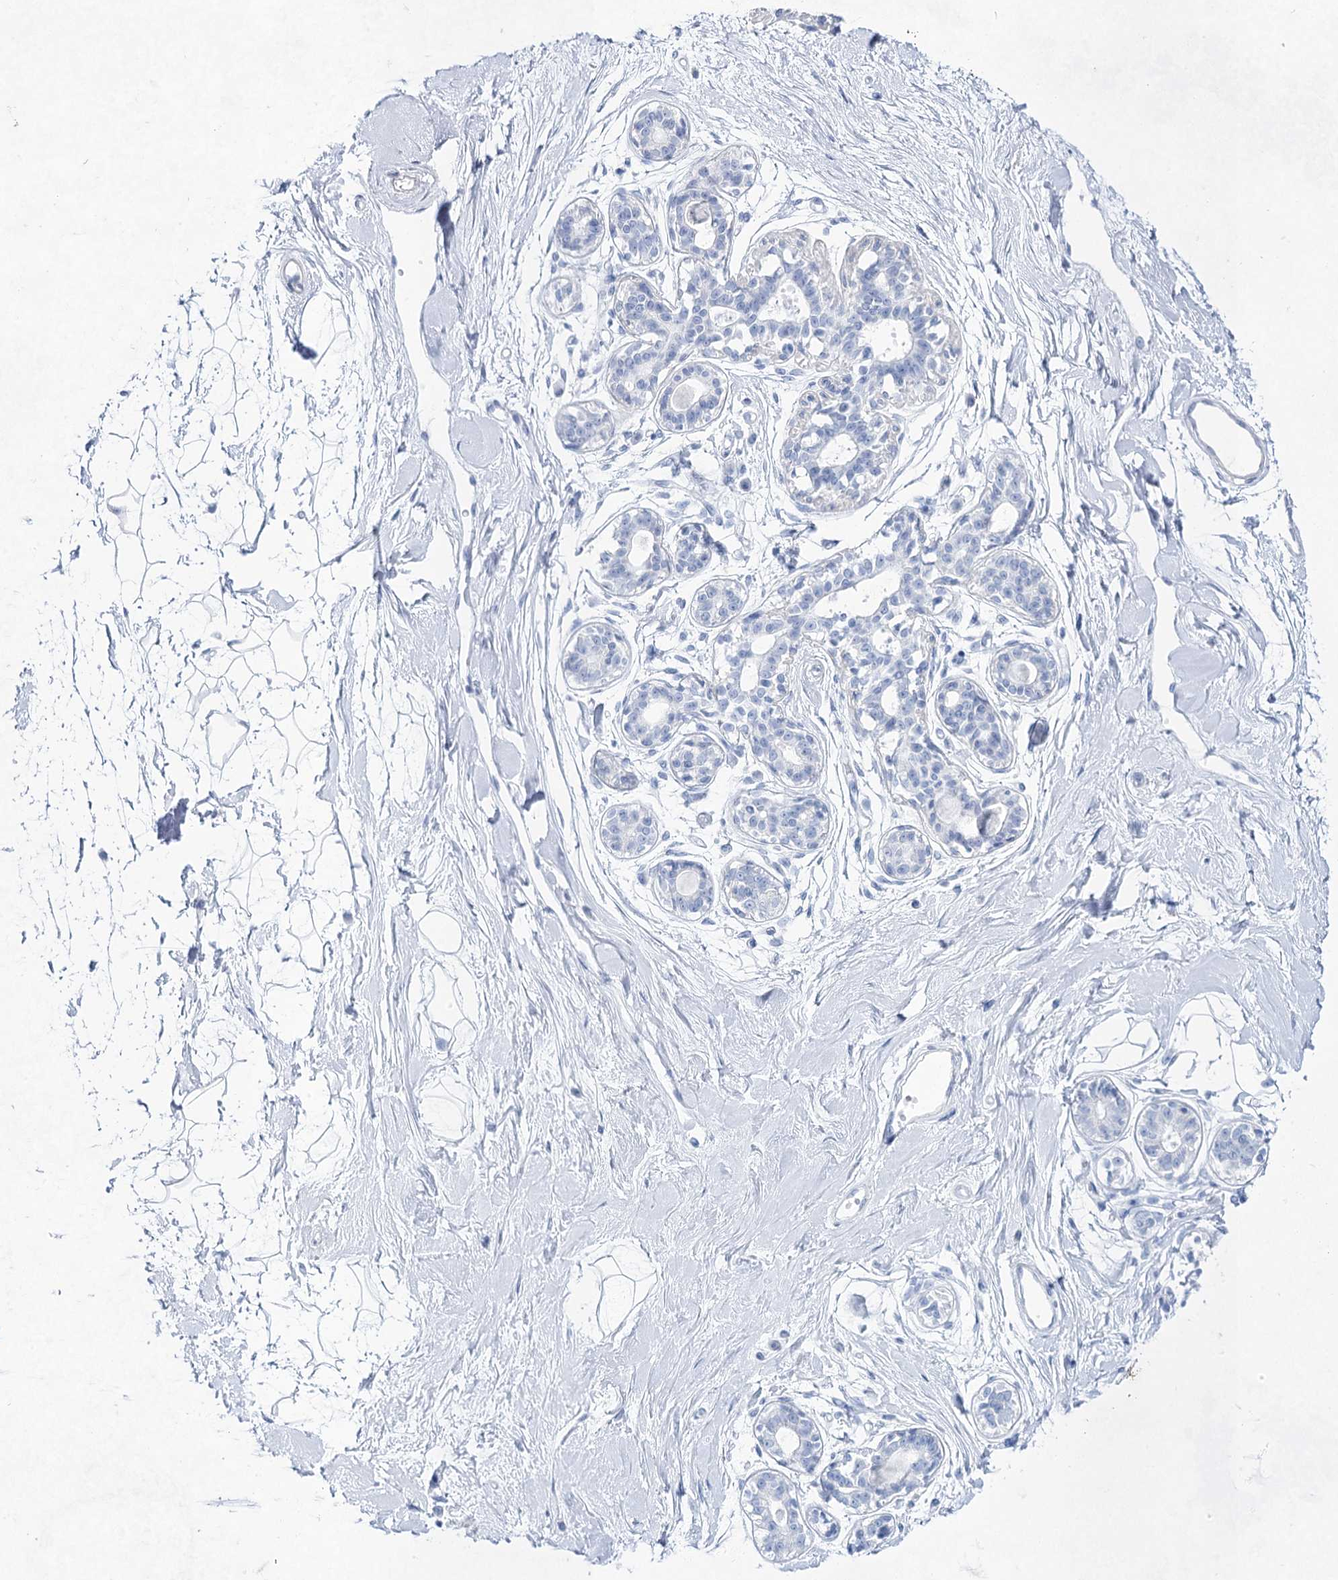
{"staining": {"intensity": "negative", "quantity": "none", "location": "none"}, "tissue": "breast", "cell_type": "Adipocytes", "image_type": "normal", "snomed": [{"axis": "morphology", "description": "Normal tissue, NOS"}, {"axis": "topography", "description": "Breast"}], "caption": "Immunohistochemistry (IHC) image of unremarkable breast: breast stained with DAB displays no significant protein expression in adipocytes.", "gene": "ACRV1", "patient": {"sex": "female", "age": 45}}